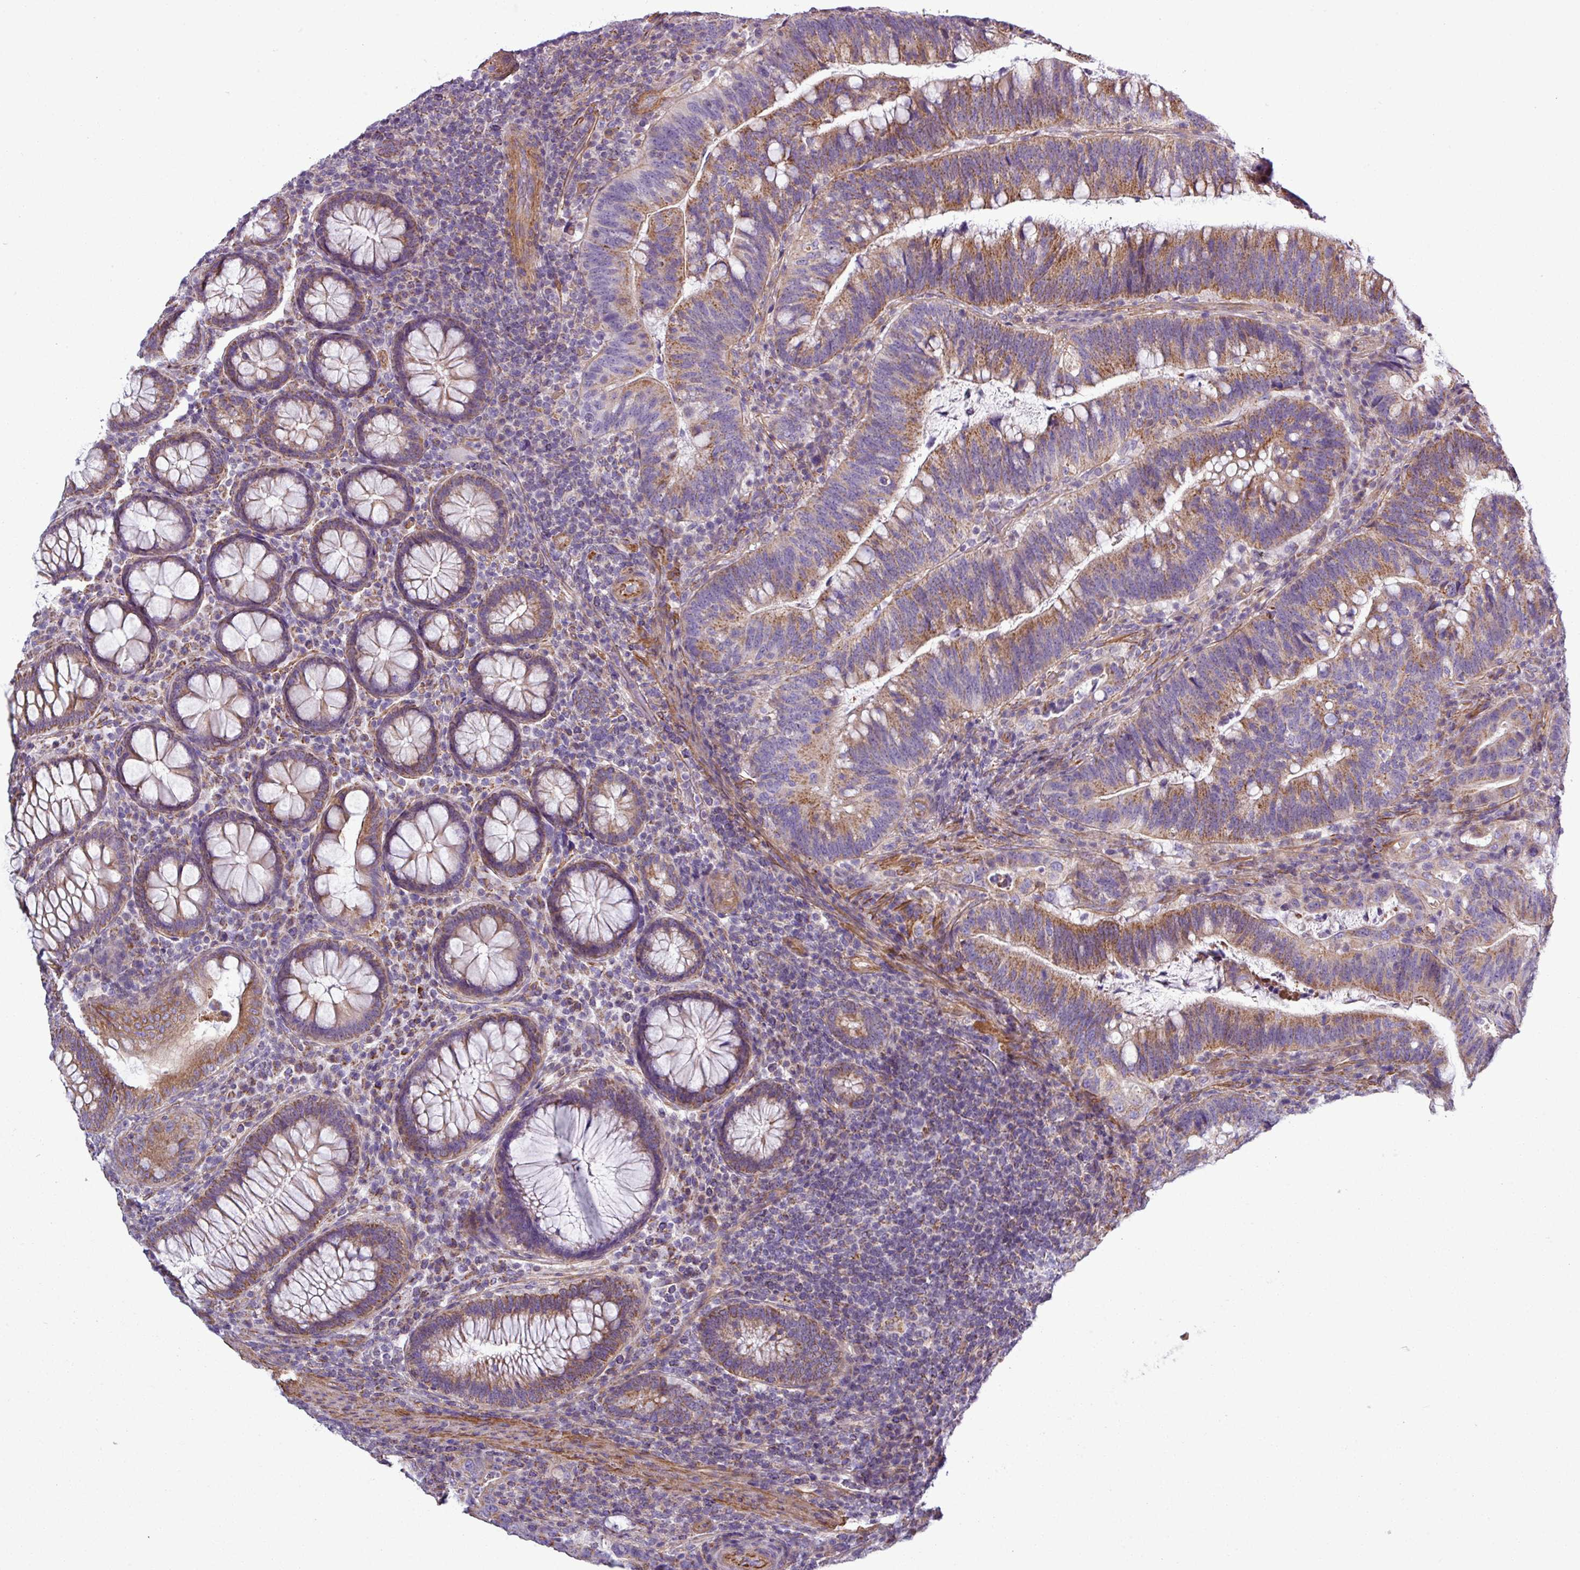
{"staining": {"intensity": "moderate", "quantity": "25%-75%", "location": "cytoplasmic/membranous"}, "tissue": "colorectal cancer", "cell_type": "Tumor cells", "image_type": "cancer", "snomed": [{"axis": "morphology", "description": "Adenocarcinoma, NOS"}, {"axis": "topography", "description": "Colon"}], "caption": "This is a histology image of immunohistochemistry staining of colorectal adenocarcinoma, which shows moderate positivity in the cytoplasmic/membranous of tumor cells.", "gene": "BTN2A2", "patient": {"sex": "female", "age": 66}}